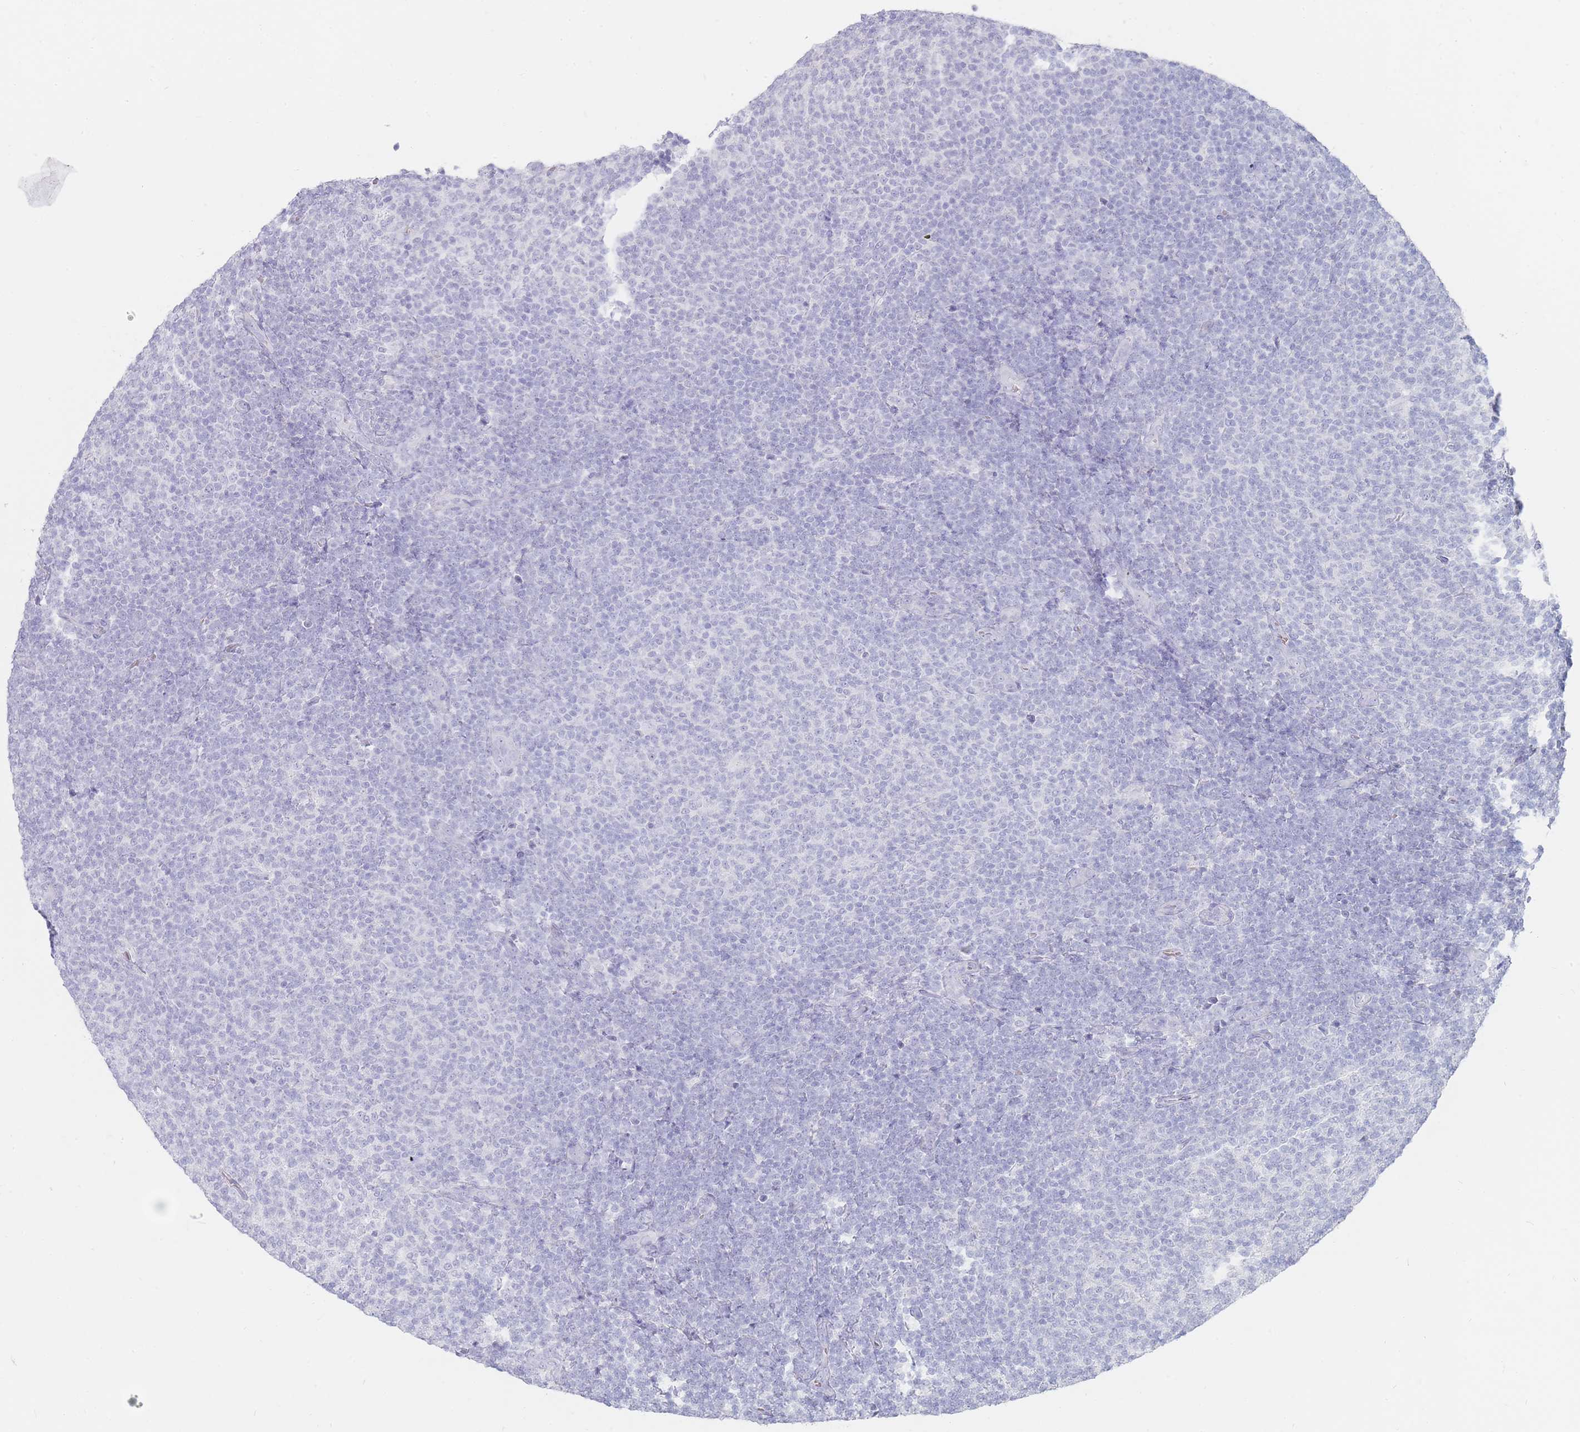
{"staining": {"intensity": "negative", "quantity": "none", "location": "none"}, "tissue": "lymphoma", "cell_type": "Tumor cells", "image_type": "cancer", "snomed": [{"axis": "morphology", "description": "Malignant lymphoma, non-Hodgkin's type, Low grade"}, {"axis": "topography", "description": "Lymph node"}], "caption": "There is no significant expression in tumor cells of malignant lymphoma, non-Hodgkin's type (low-grade).", "gene": "HBG2", "patient": {"sex": "male", "age": 66}}